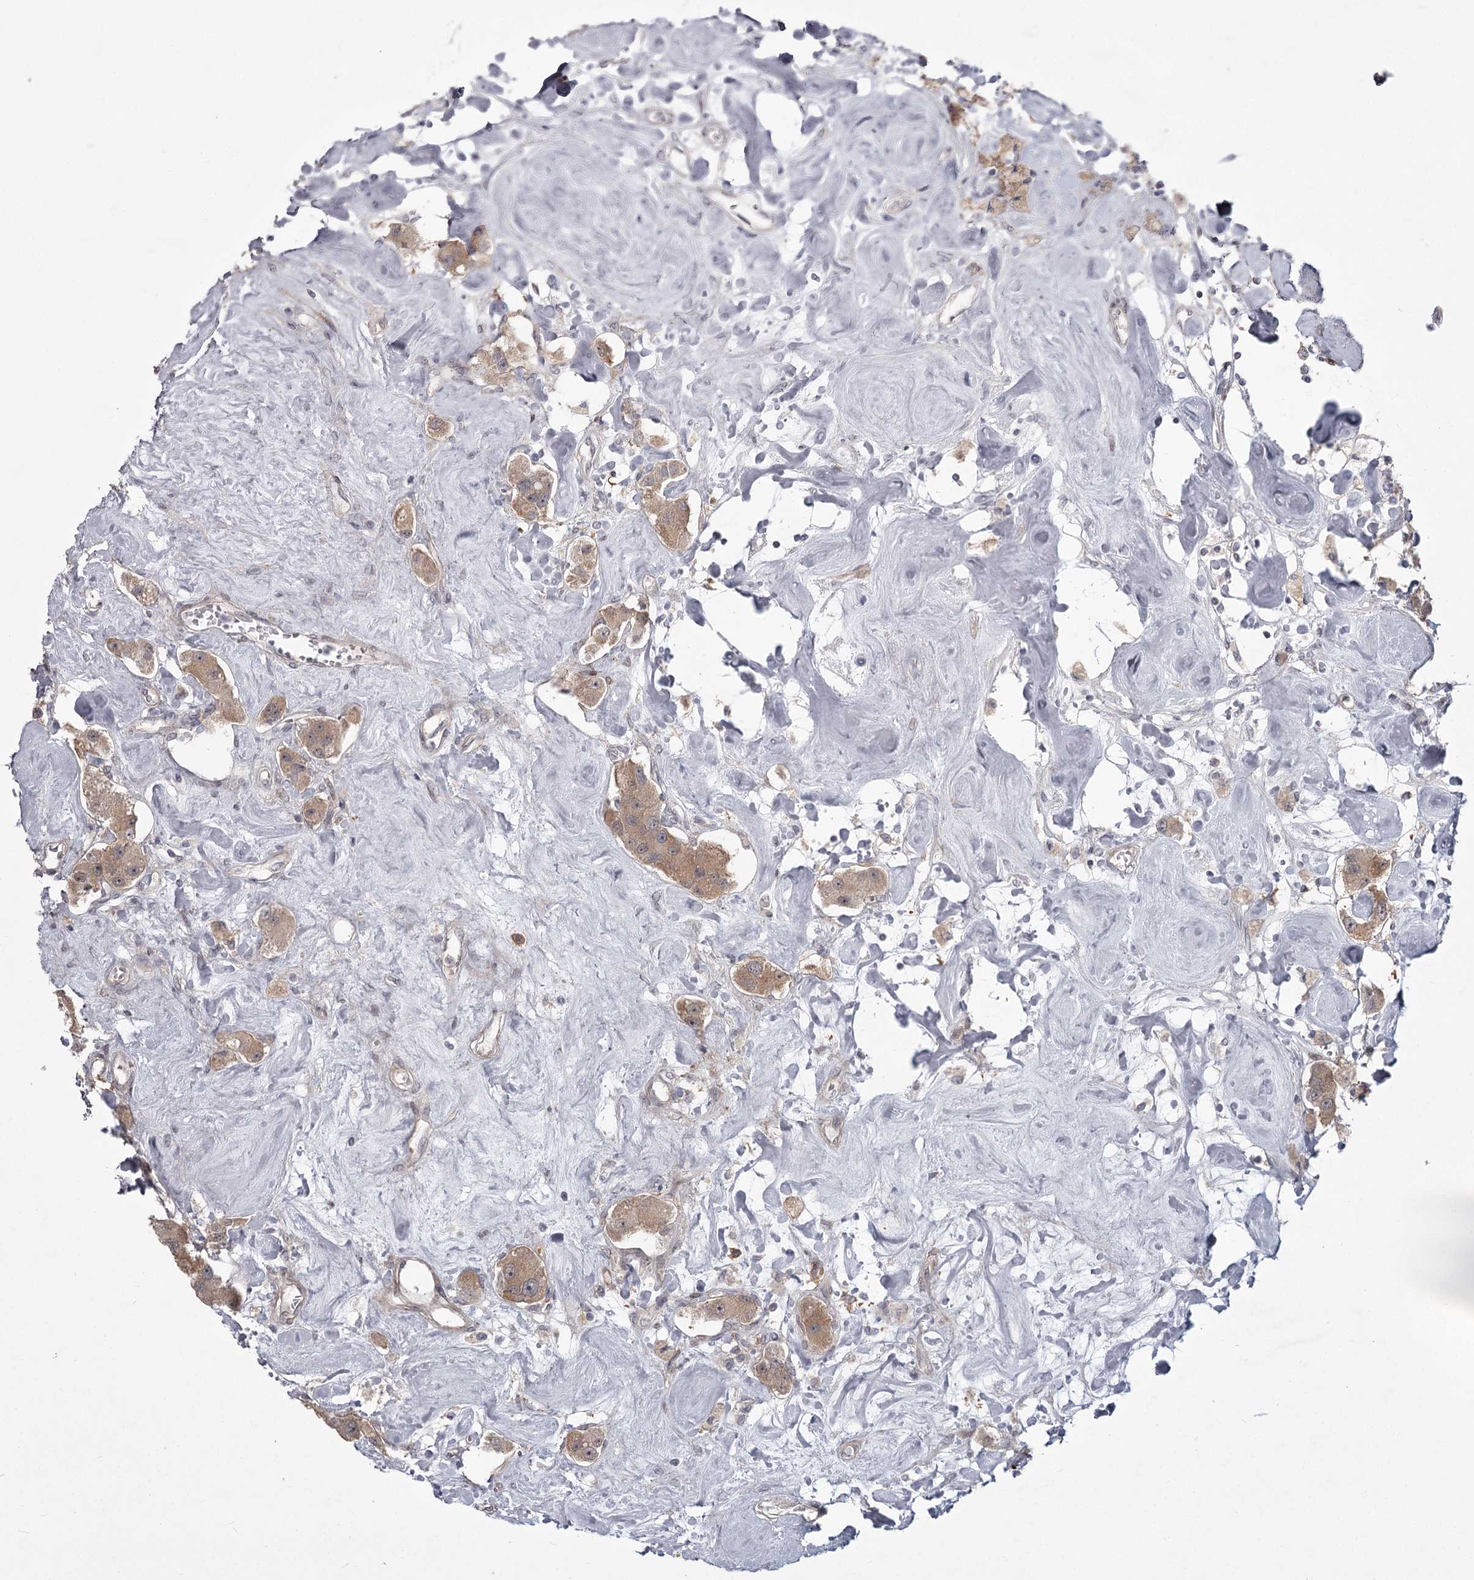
{"staining": {"intensity": "weak", "quantity": ">75%", "location": "cytoplasmic/membranous"}, "tissue": "carcinoid", "cell_type": "Tumor cells", "image_type": "cancer", "snomed": [{"axis": "morphology", "description": "Carcinoid, malignant, NOS"}, {"axis": "topography", "description": "Pancreas"}], "caption": "Immunohistochemistry of human carcinoid (malignant) reveals low levels of weak cytoplasmic/membranous expression in approximately >75% of tumor cells.", "gene": "CCNG2", "patient": {"sex": "male", "age": 41}}